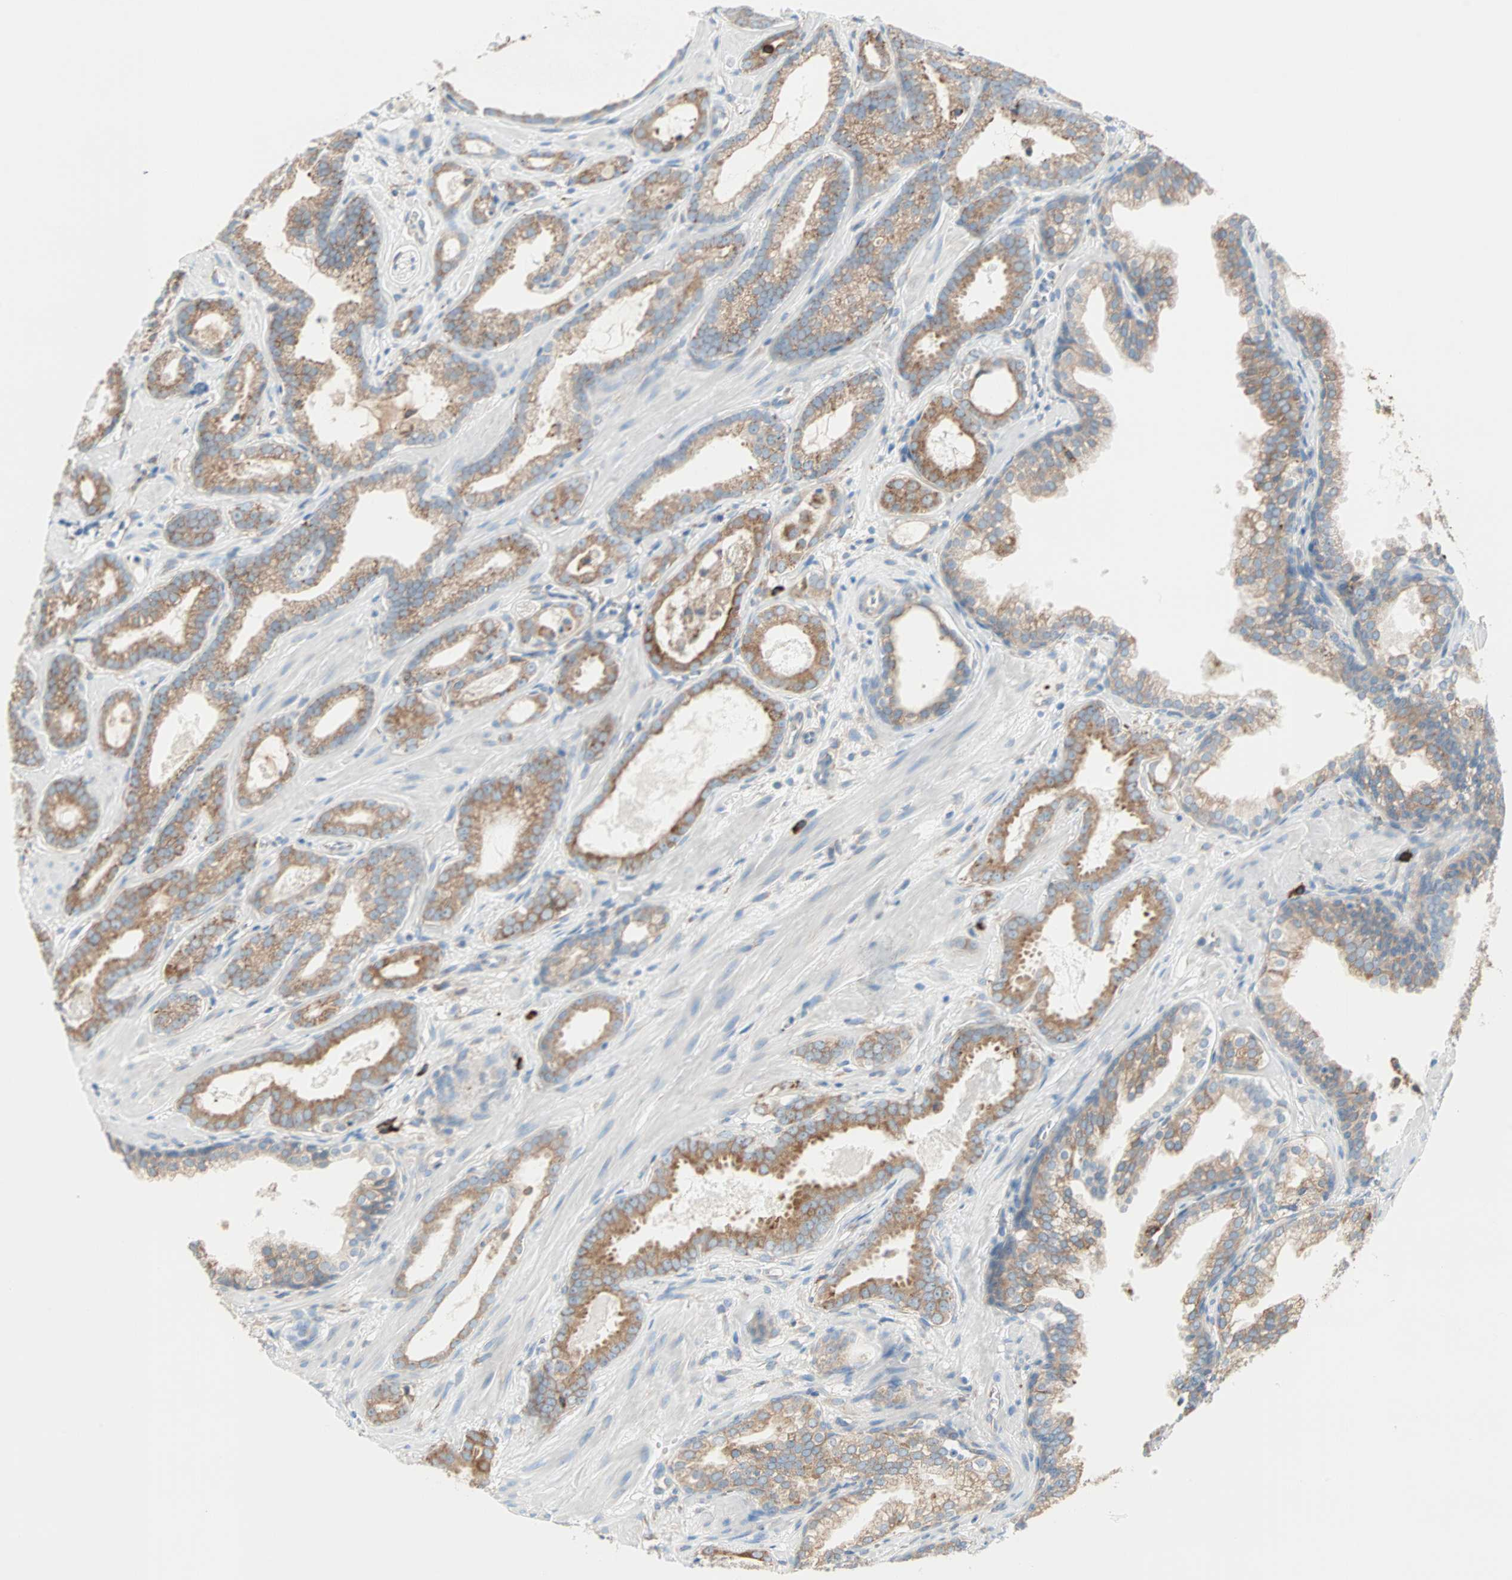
{"staining": {"intensity": "moderate", "quantity": ">75%", "location": "cytoplasmic/membranous"}, "tissue": "prostate cancer", "cell_type": "Tumor cells", "image_type": "cancer", "snomed": [{"axis": "morphology", "description": "Adenocarcinoma, Low grade"}, {"axis": "topography", "description": "Prostate"}], "caption": "An image of prostate cancer stained for a protein exhibits moderate cytoplasmic/membranous brown staining in tumor cells.", "gene": "PLCXD1", "patient": {"sex": "male", "age": 57}}